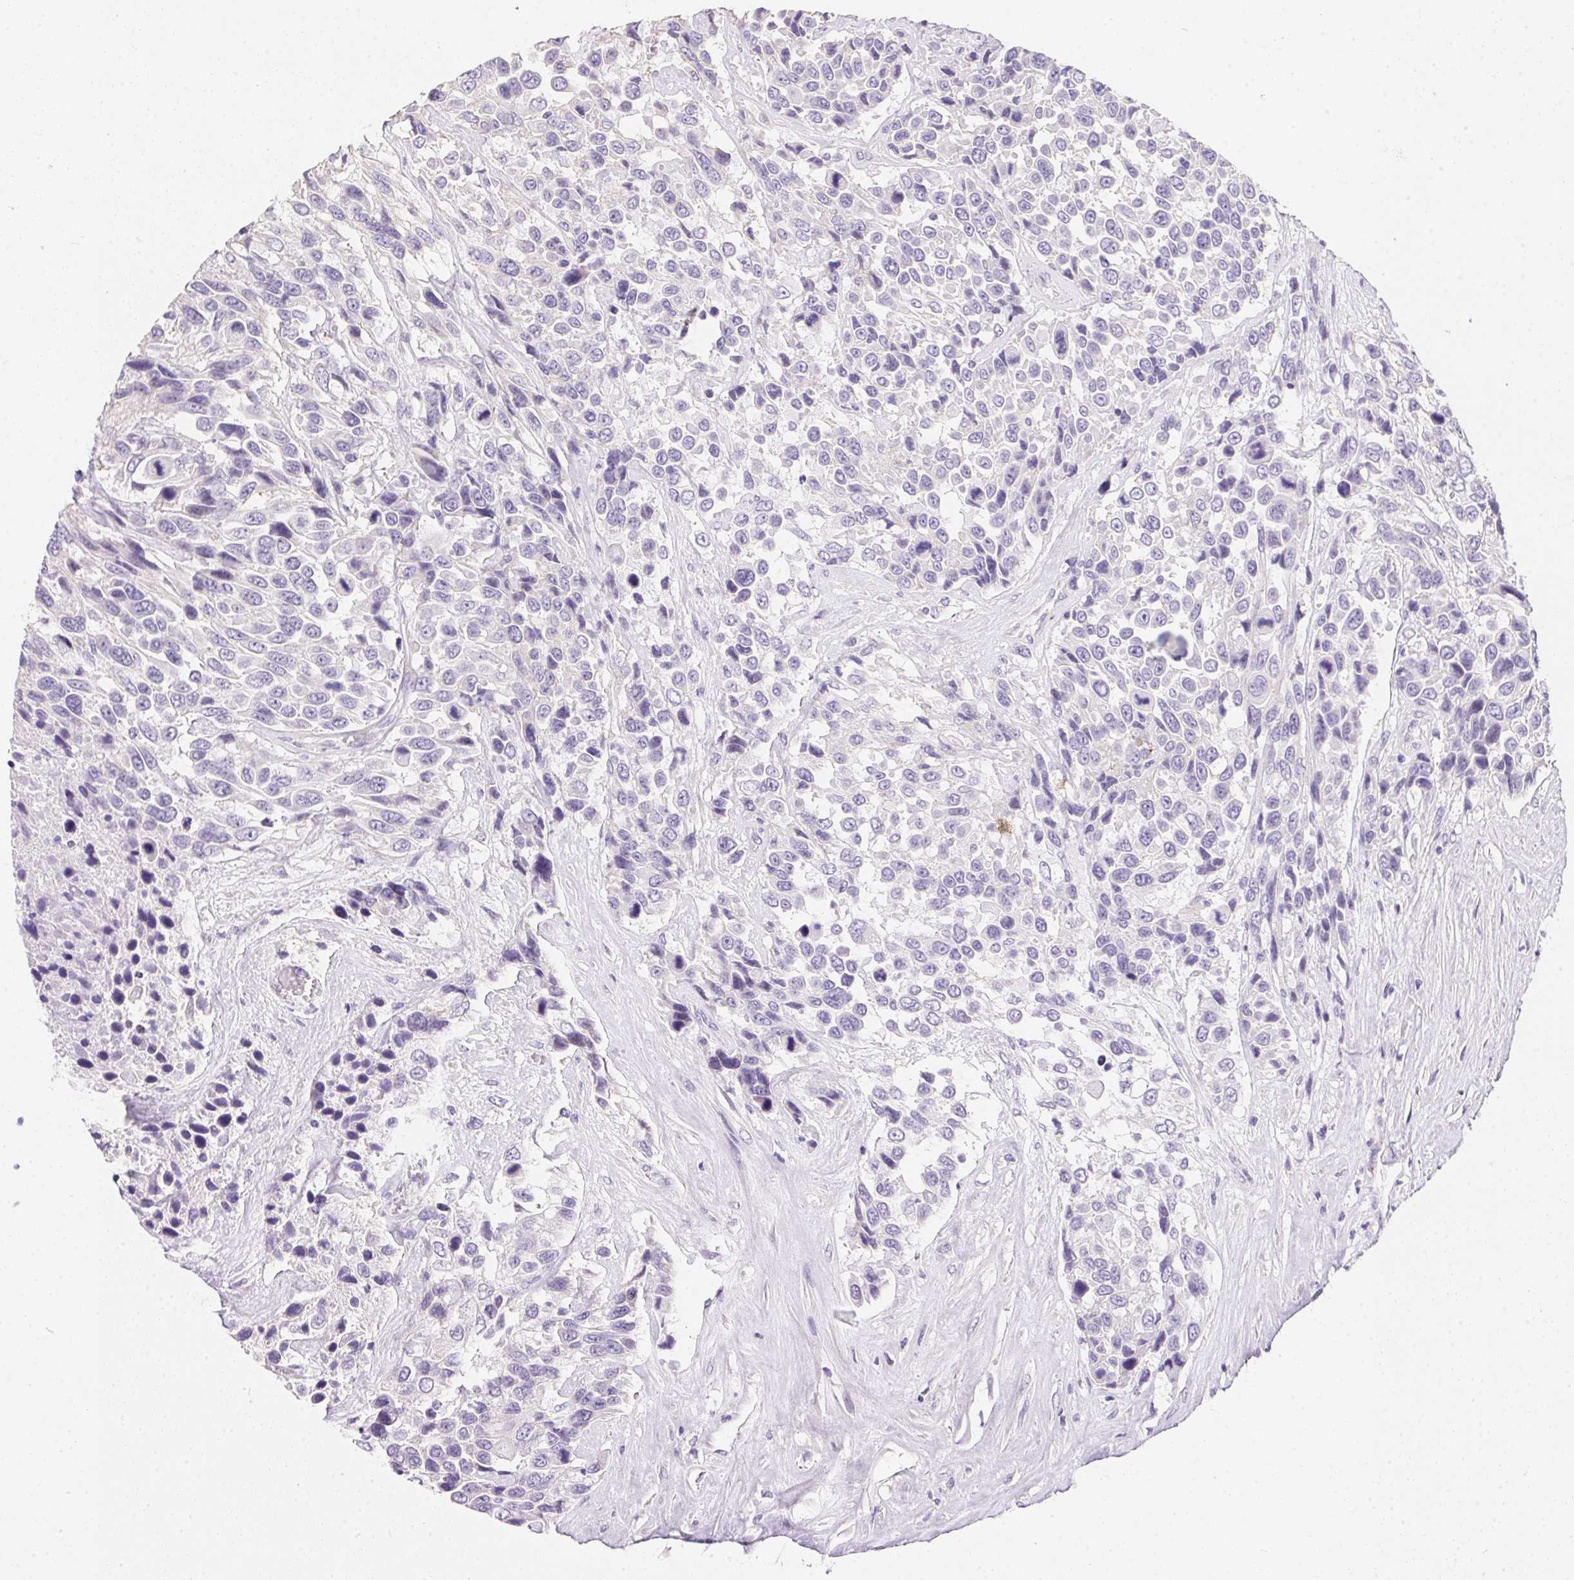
{"staining": {"intensity": "negative", "quantity": "none", "location": "none"}, "tissue": "urothelial cancer", "cell_type": "Tumor cells", "image_type": "cancer", "snomed": [{"axis": "morphology", "description": "Urothelial carcinoma, High grade"}, {"axis": "topography", "description": "Urinary bladder"}], "caption": "This is a image of immunohistochemistry (IHC) staining of urothelial cancer, which shows no positivity in tumor cells. Brightfield microscopy of immunohistochemistry (IHC) stained with DAB (3,3'-diaminobenzidine) (brown) and hematoxylin (blue), captured at high magnification.", "gene": "AQP5", "patient": {"sex": "female", "age": 70}}